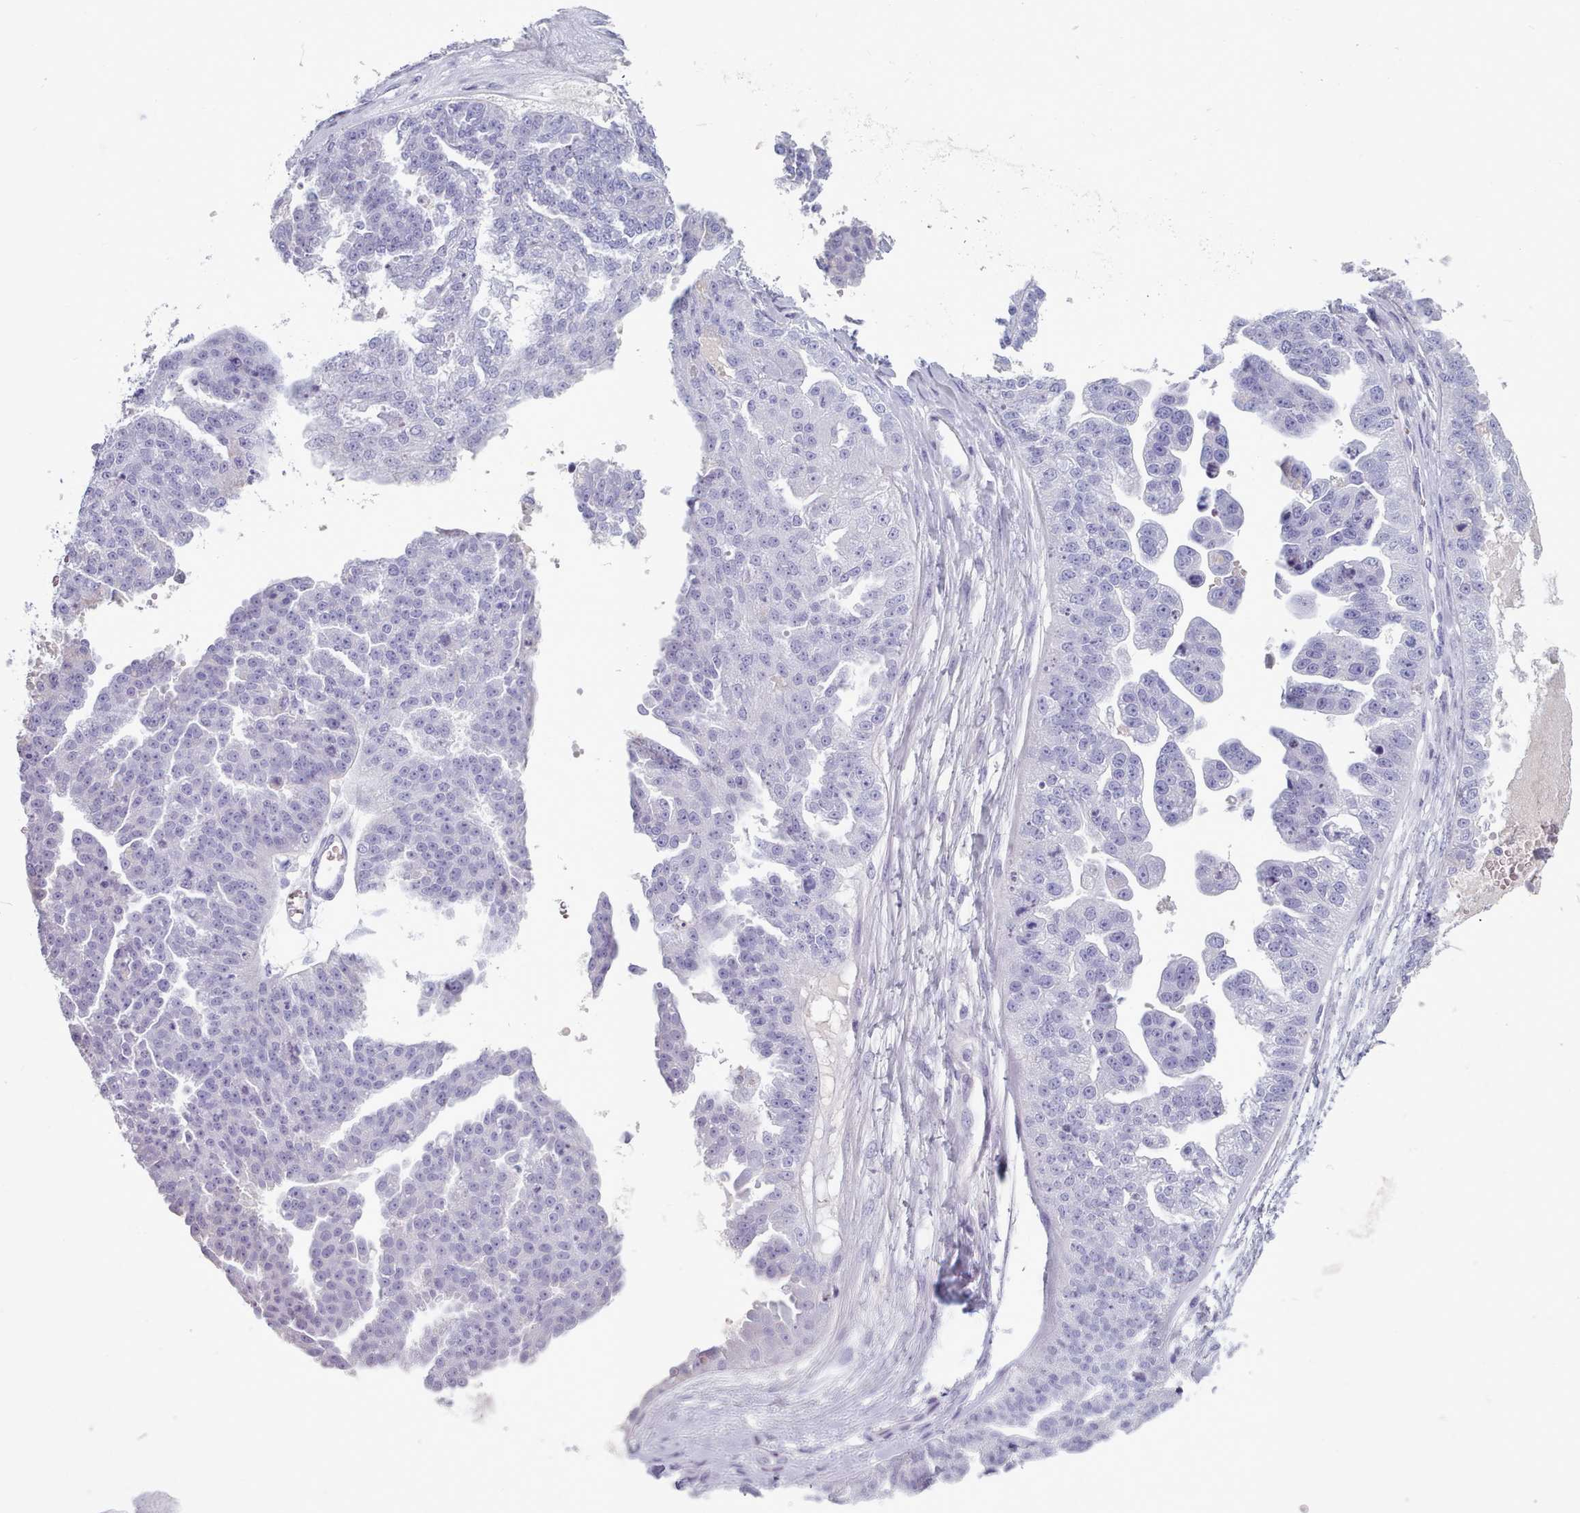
{"staining": {"intensity": "negative", "quantity": "none", "location": "none"}, "tissue": "ovarian cancer", "cell_type": "Tumor cells", "image_type": "cancer", "snomed": [{"axis": "morphology", "description": "Cystadenocarcinoma, serous, NOS"}, {"axis": "topography", "description": "Ovary"}], "caption": "The IHC histopathology image has no significant expression in tumor cells of ovarian serous cystadenocarcinoma tissue.", "gene": "ZNF43", "patient": {"sex": "female", "age": 58}}